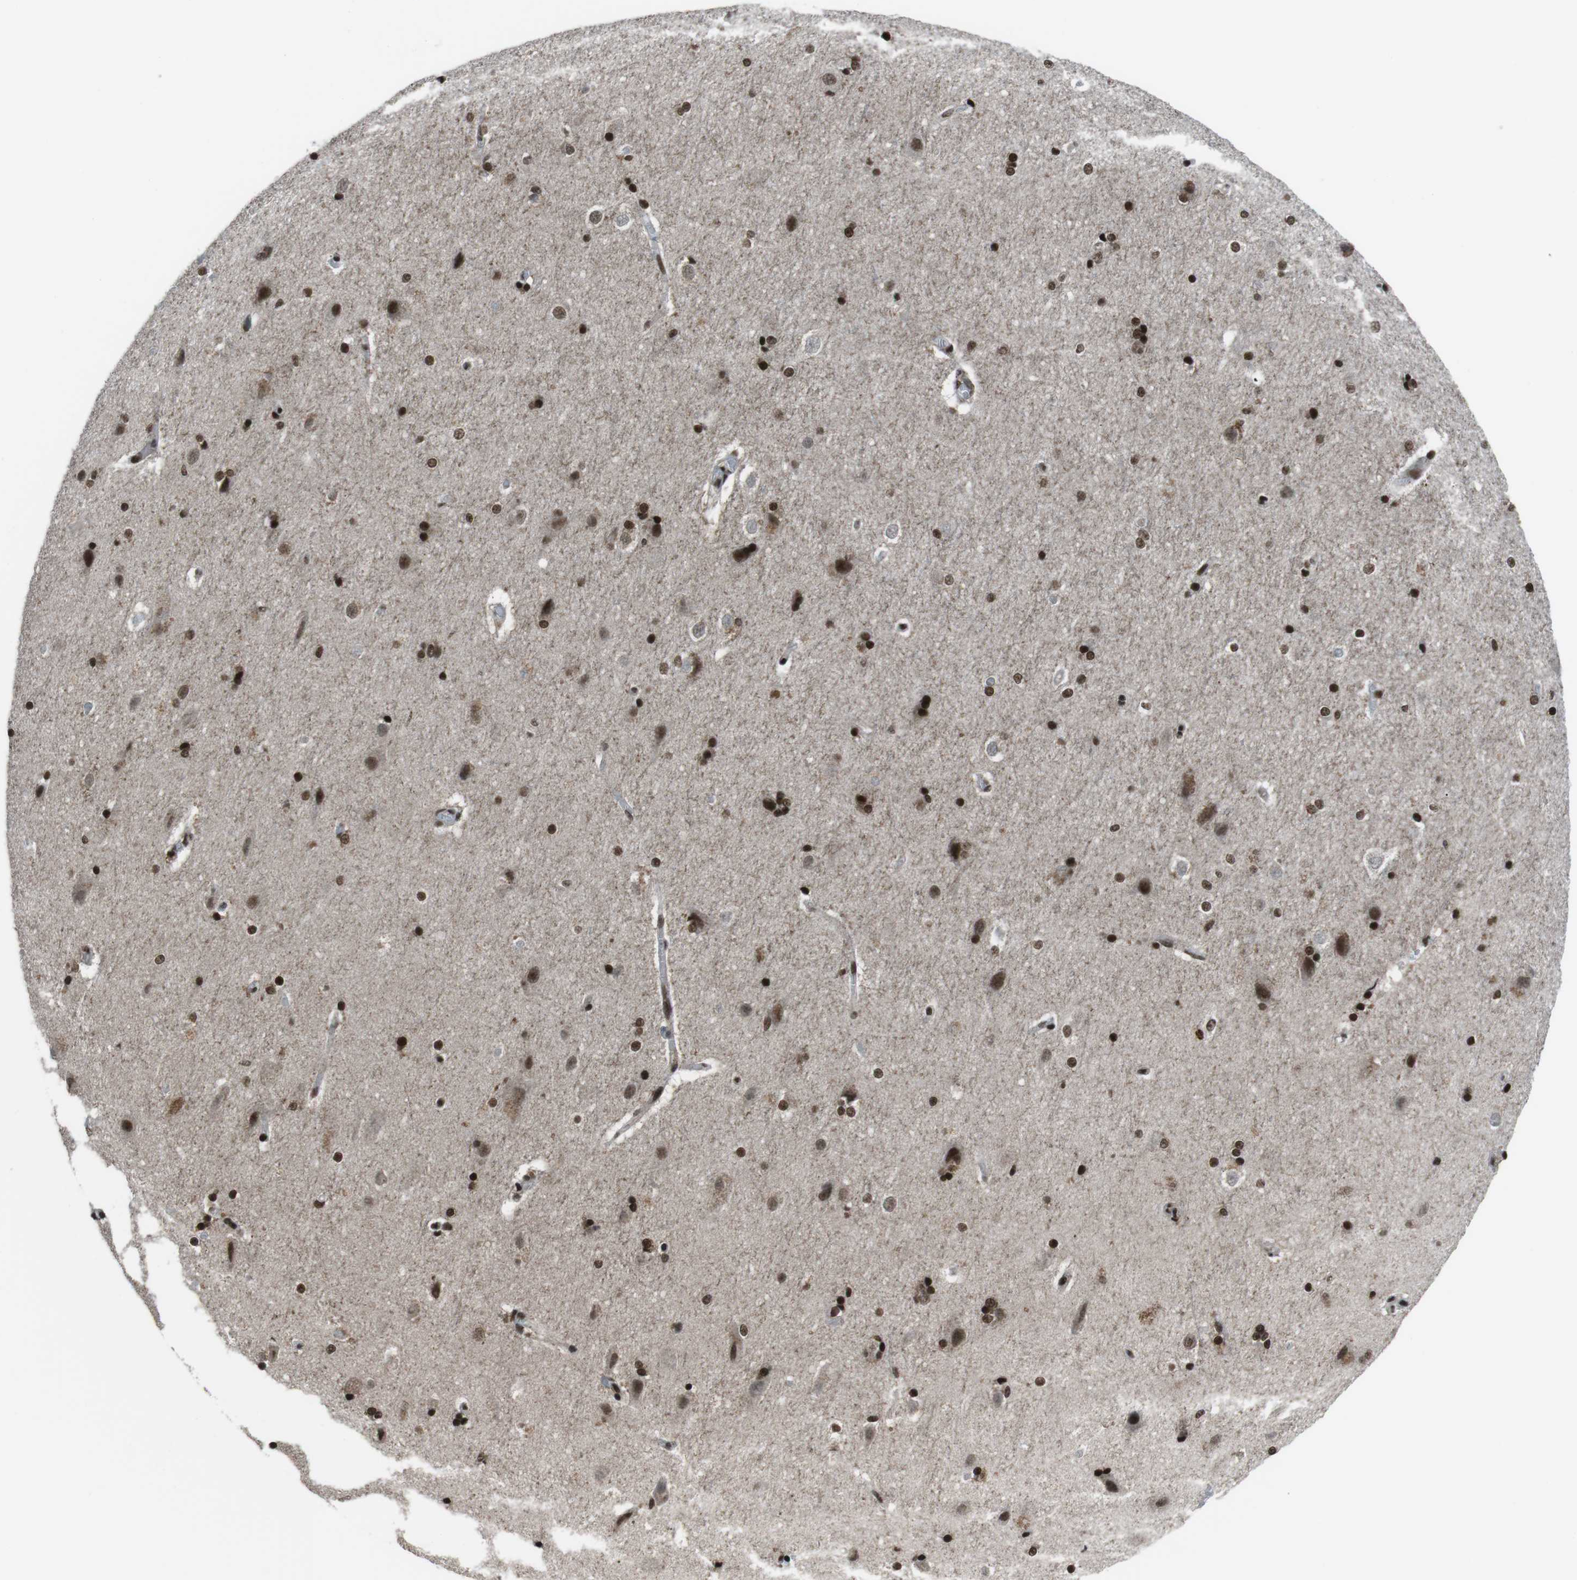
{"staining": {"intensity": "strong", "quantity": ">75%", "location": "nuclear"}, "tissue": "hippocampus", "cell_type": "Glial cells", "image_type": "normal", "snomed": [{"axis": "morphology", "description": "Normal tissue, NOS"}, {"axis": "topography", "description": "Hippocampus"}], "caption": "High-magnification brightfield microscopy of normal hippocampus stained with DAB (3,3'-diaminobenzidine) (brown) and counterstained with hematoxylin (blue). glial cells exhibit strong nuclear positivity is identified in approximately>75% of cells.", "gene": "TAF1", "patient": {"sex": "female", "age": 19}}